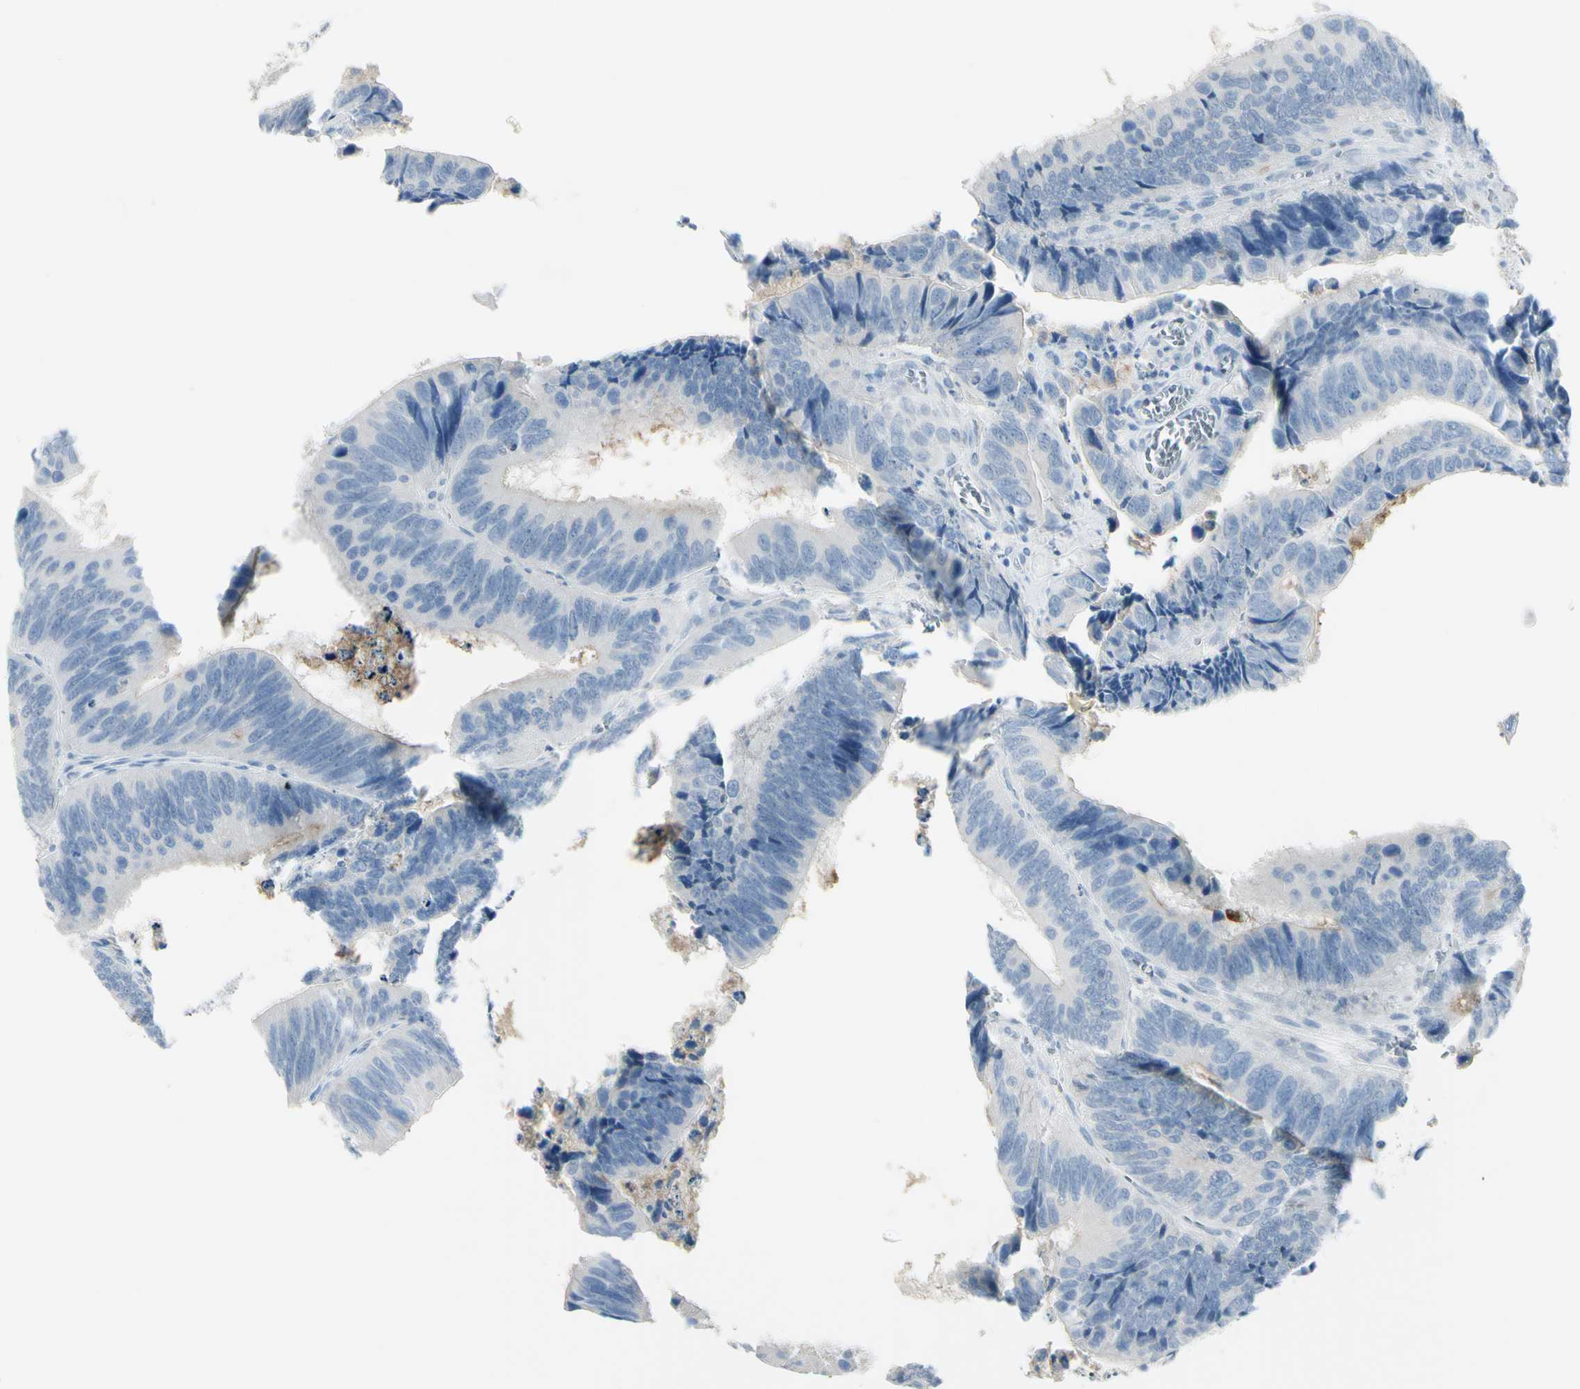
{"staining": {"intensity": "negative", "quantity": "none", "location": "none"}, "tissue": "colorectal cancer", "cell_type": "Tumor cells", "image_type": "cancer", "snomed": [{"axis": "morphology", "description": "Adenocarcinoma, NOS"}, {"axis": "topography", "description": "Colon"}], "caption": "There is no significant positivity in tumor cells of colorectal cancer (adenocarcinoma).", "gene": "ZNF557", "patient": {"sex": "male", "age": 72}}